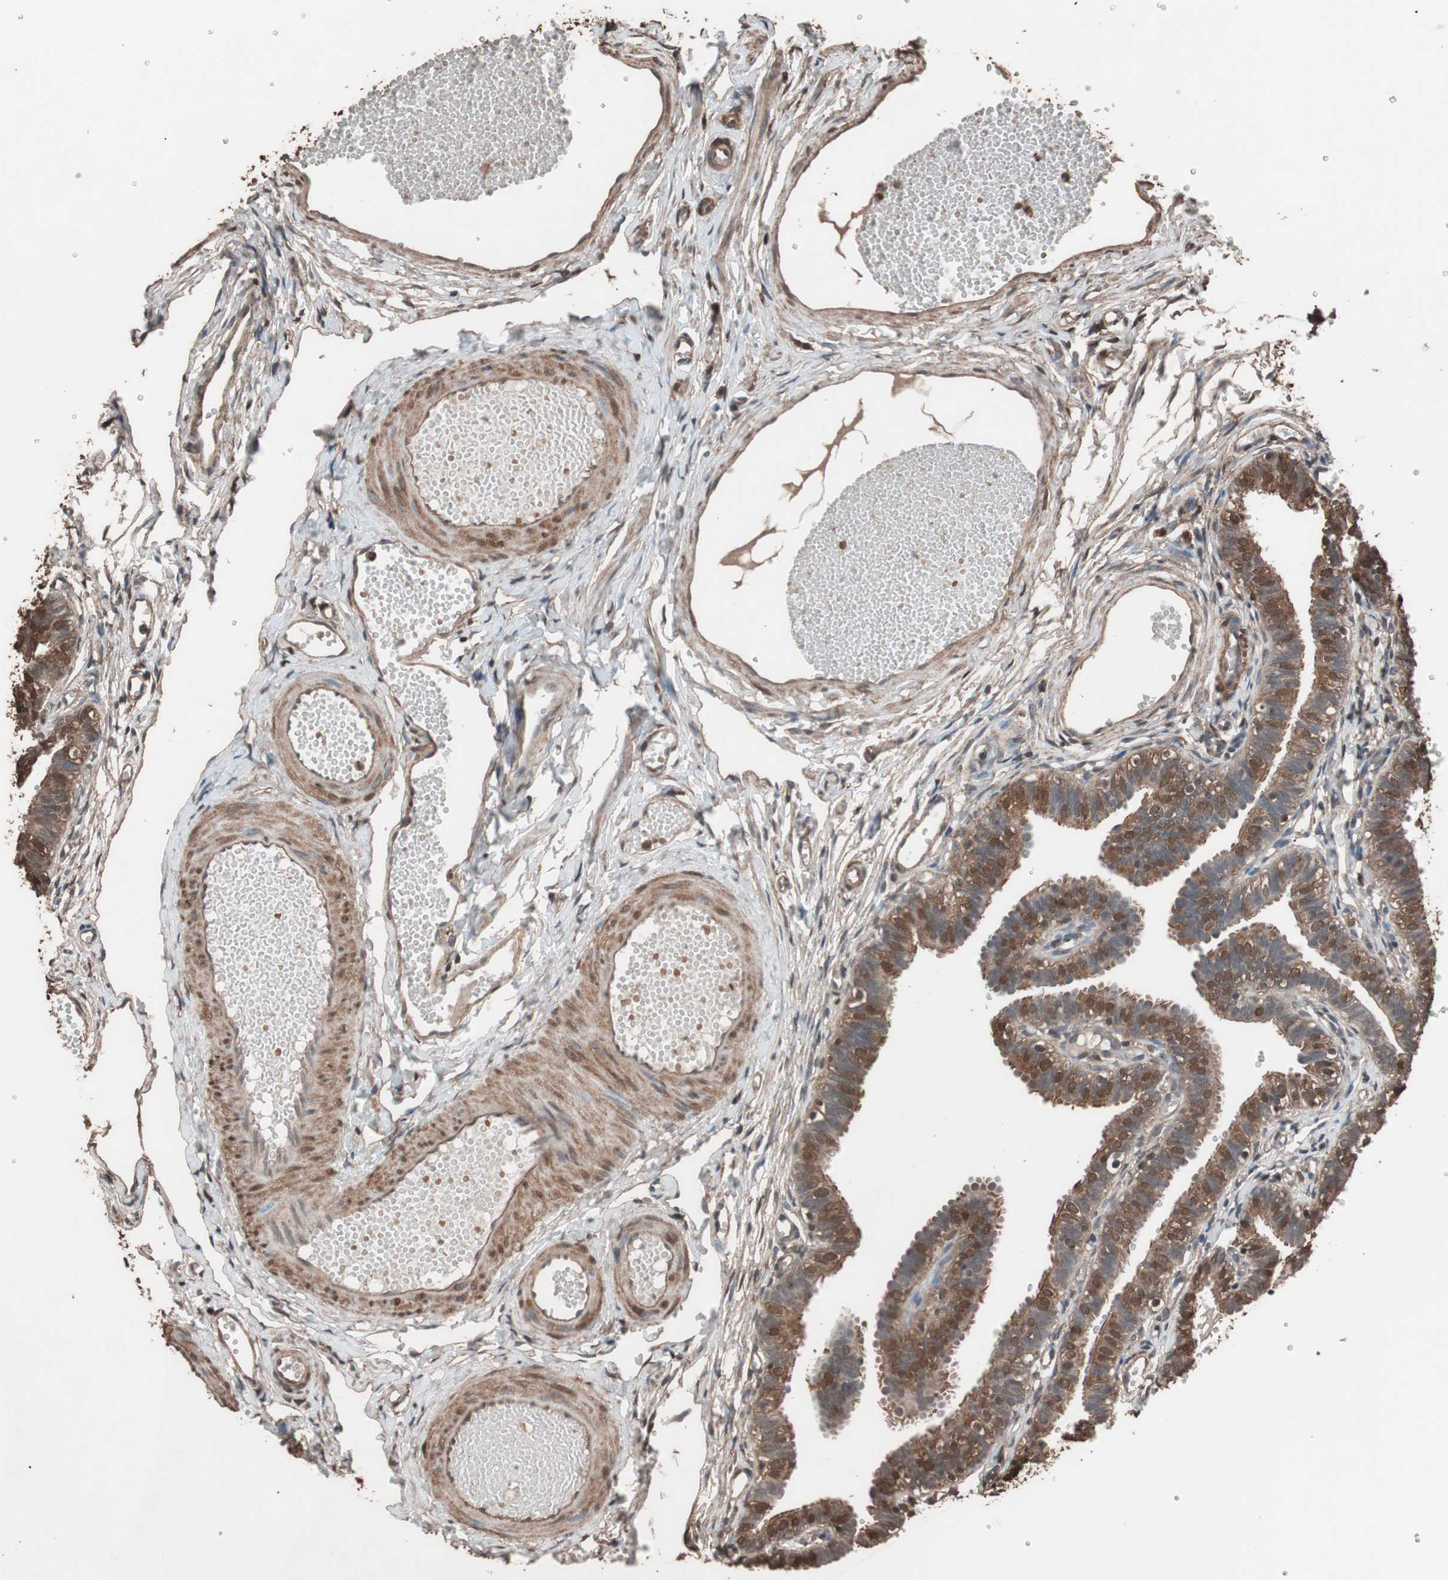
{"staining": {"intensity": "strong", "quantity": ">75%", "location": "cytoplasmic/membranous"}, "tissue": "fallopian tube", "cell_type": "Glandular cells", "image_type": "normal", "snomed": [{"axis": "morphology", "description": "Normal tissue, NOS"}, {"axis": "topography", "description": "Fallopian tube"}, {"axis": "topography", "description": "Placenta"}], "caption": "A high-resolution image shows immunohistochemistry (IHC) staining of normal fallopian tube, which reveals strong cytoplasmic/membranous staining in approximately >75% of glandular cells.", "gene": "CALM2", "patient": {"sex": "female", "age": 34}}